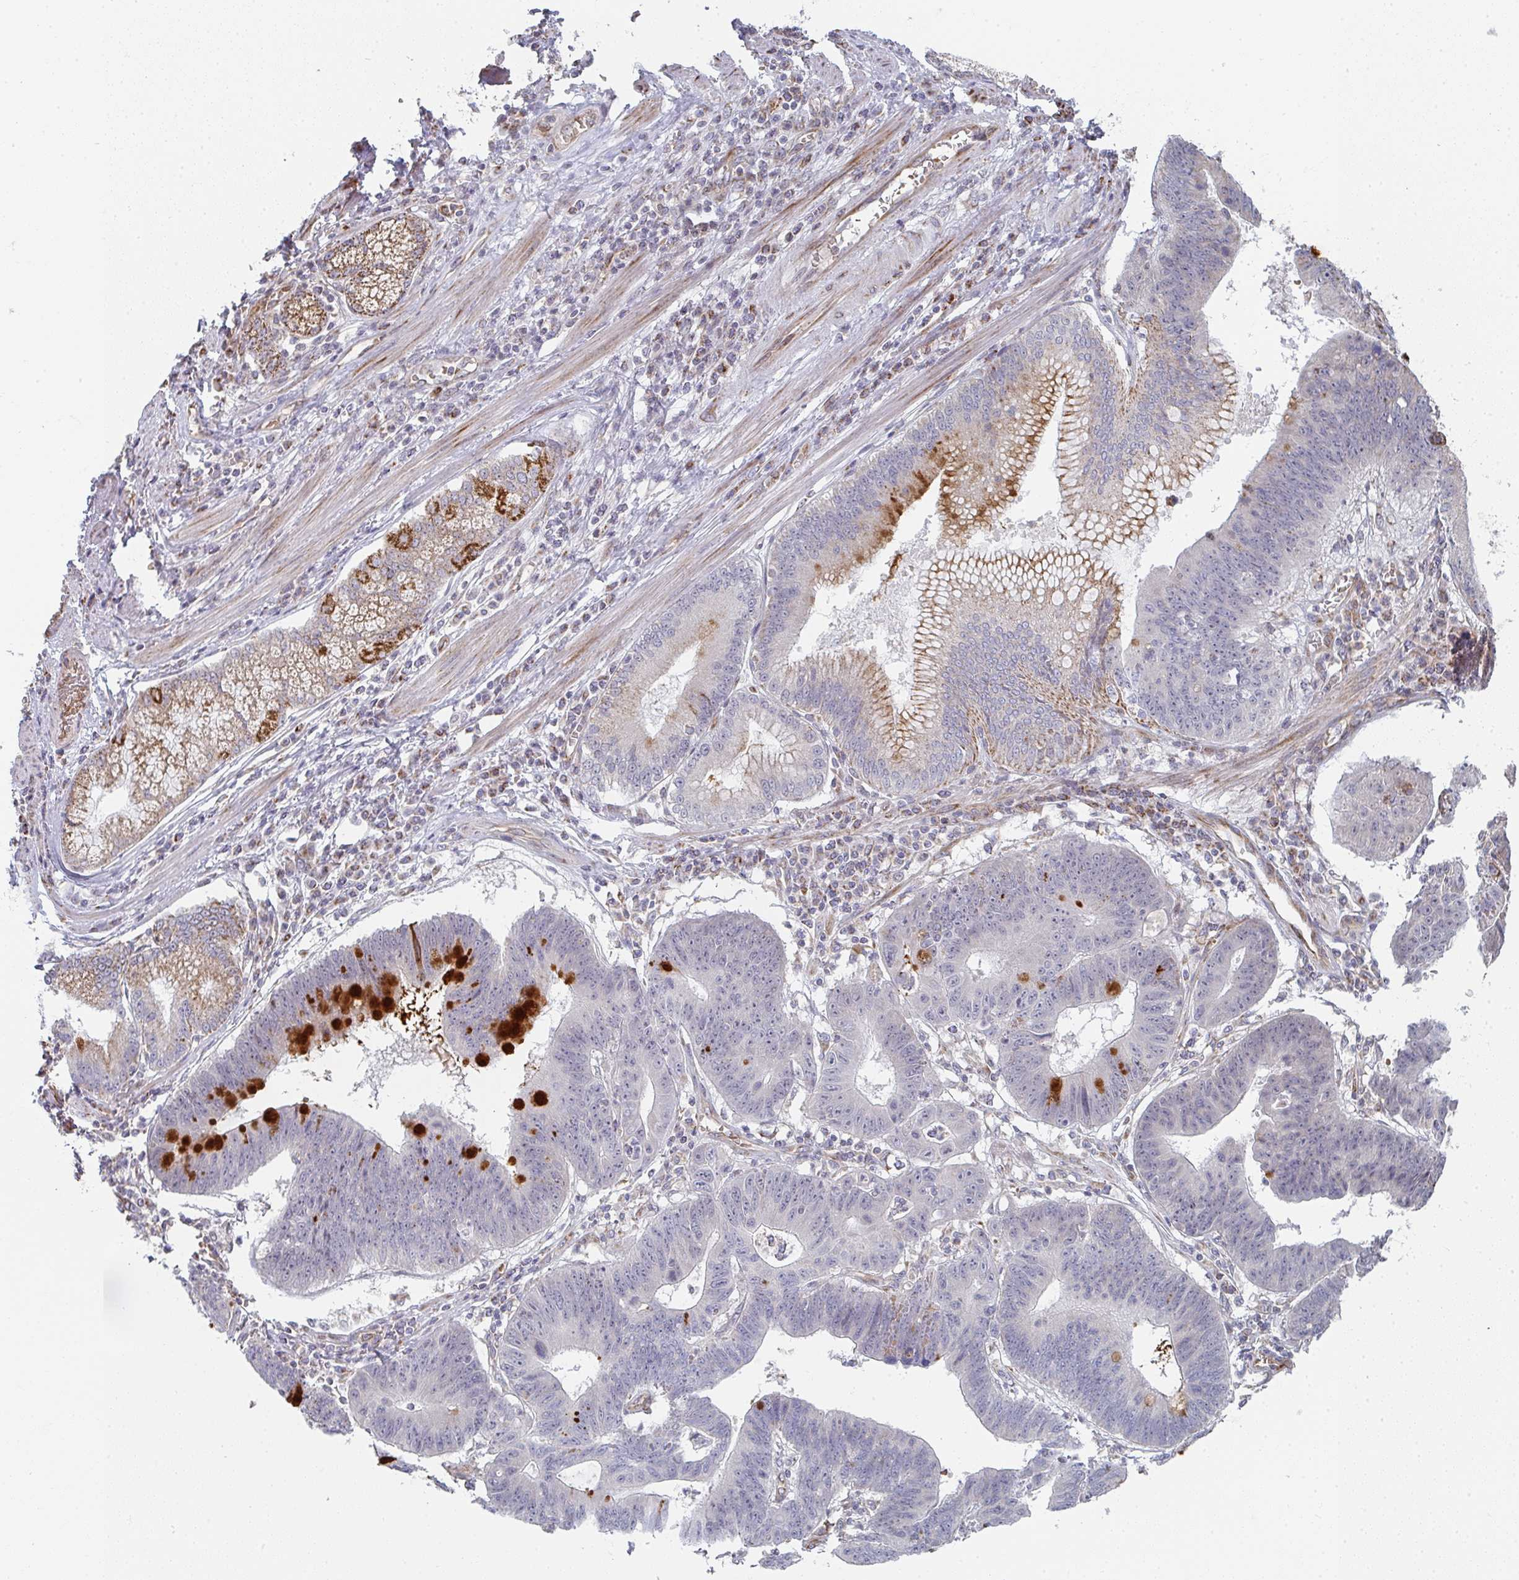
{"staining": {"intensity": "negative", "quantity": "none", "location": "none"}, "tissue": "stomach cancer", "cell_type": "Tumor cells", "image_type": "cancer", "snomed": [{"axis": "morphology", "description": "Adenocarcinoma, NOS"}, {"axis": "topography", "description": "Stomach"}], "caption": "A high-resolution micrograph shows IHC staining of stomach cancer (adenocarcinoma), which reveals no significant expression in tumor cells.", "gene": "ZNF526", "patient": {"sex": "male", "age": 59}}